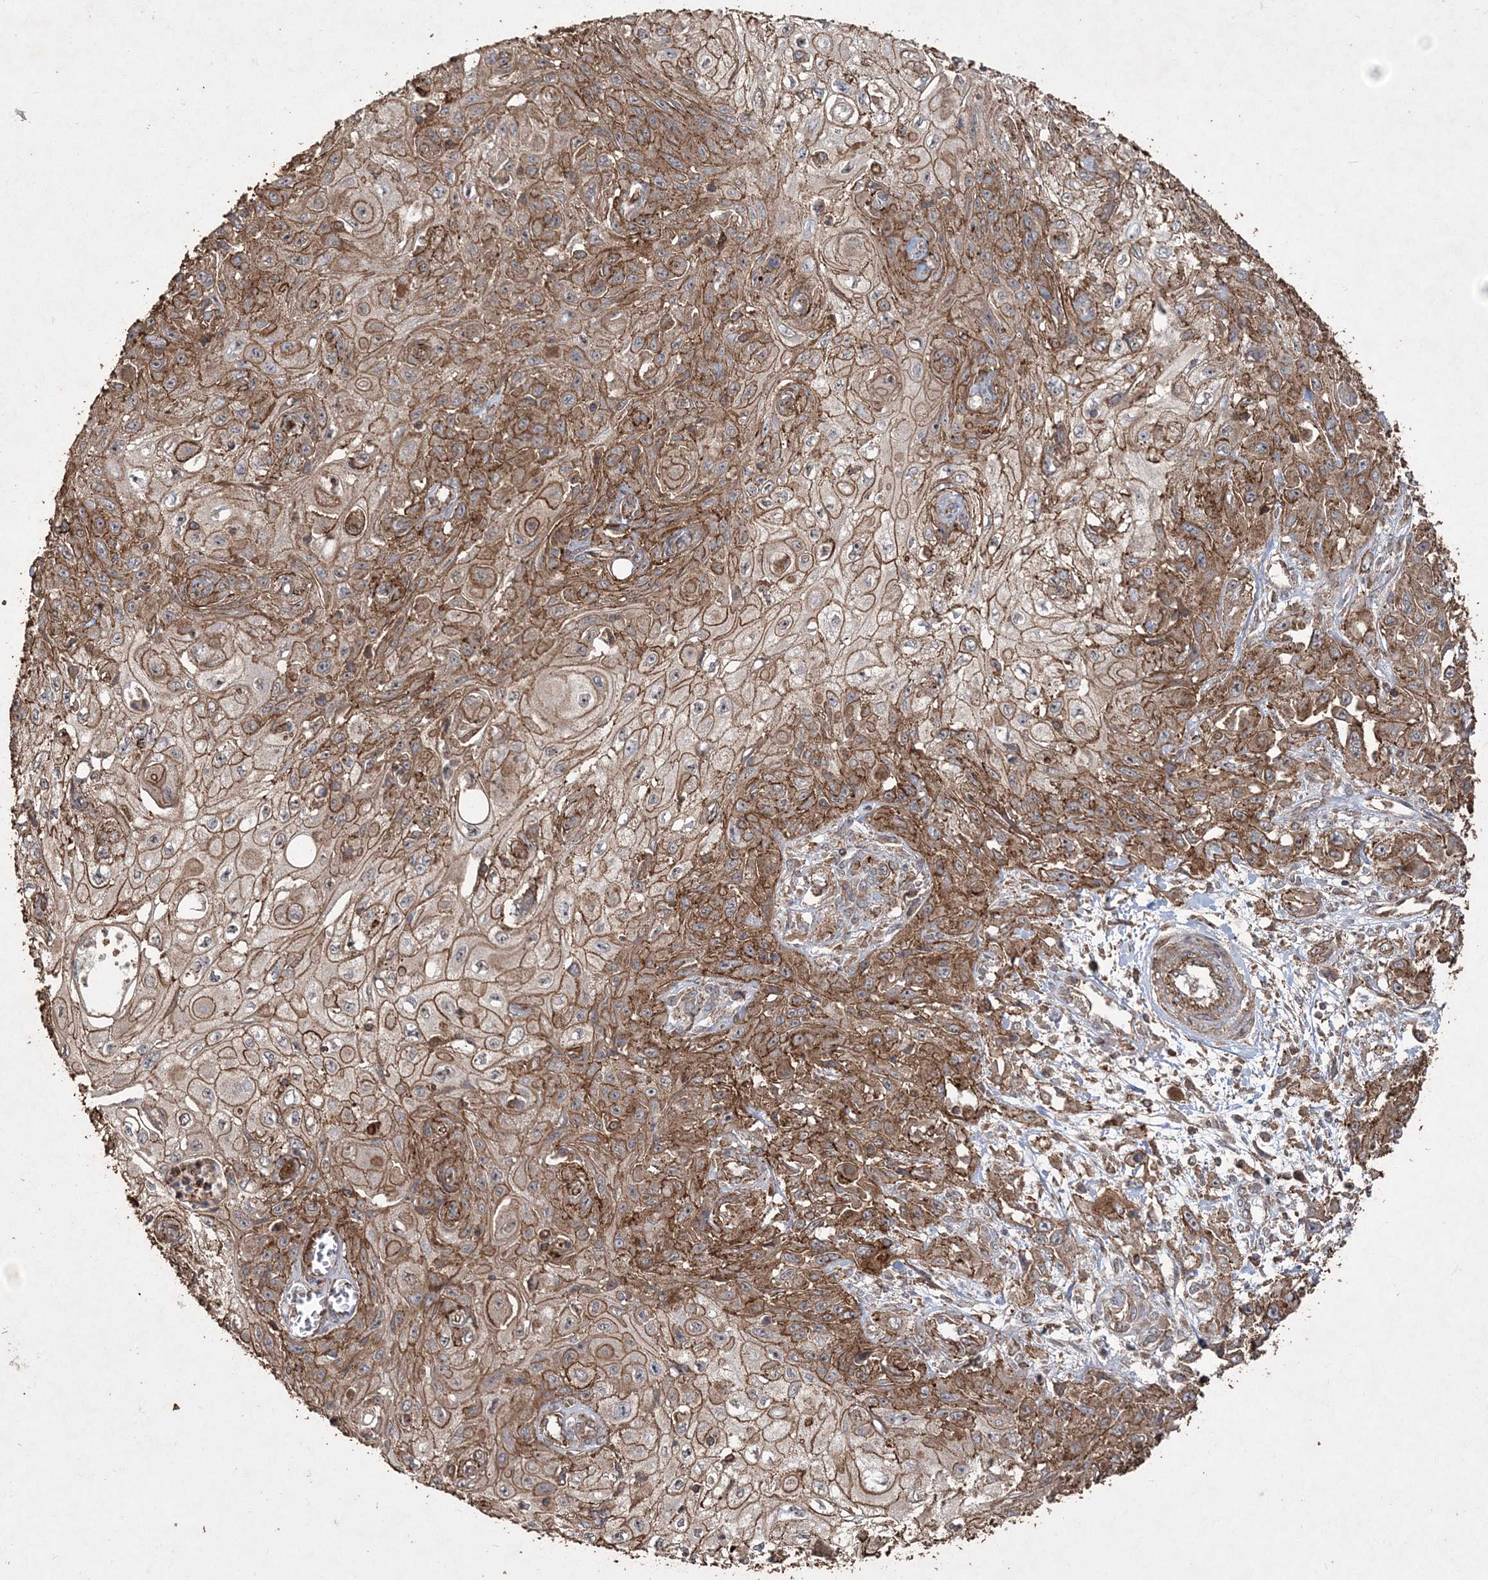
{"staining": {"intensity": "moderate", "quantity": ">75%", "location": "cytoplasmic/membranous"}, "tissue": "skin cancer", "cell_type": "Tumor cells", "image_type": "cancer", "snomed": [{"axis": "morphology", "description": "Squamous cell carcinoma, NOS"}, {"axis": "morphology", "description": "Squamous cell carcinoma, metastatic, NOS"}, {"axis": "topography", "description": "Skin"}, {"axis": "topography", "description": "Lymph node"}], "caption": "Metastatic squamous cell carcinoma (skin) was stained to show a protein in brown. There is medium levels of moderate cytoplasmic/membranous positivity in approximately >75% of tumor cells. (brown staining indicates protein expression, while blue staining denotes nuclei).", "gene": "TTC7A", "patient": {"sex": "male", "age": 75}}